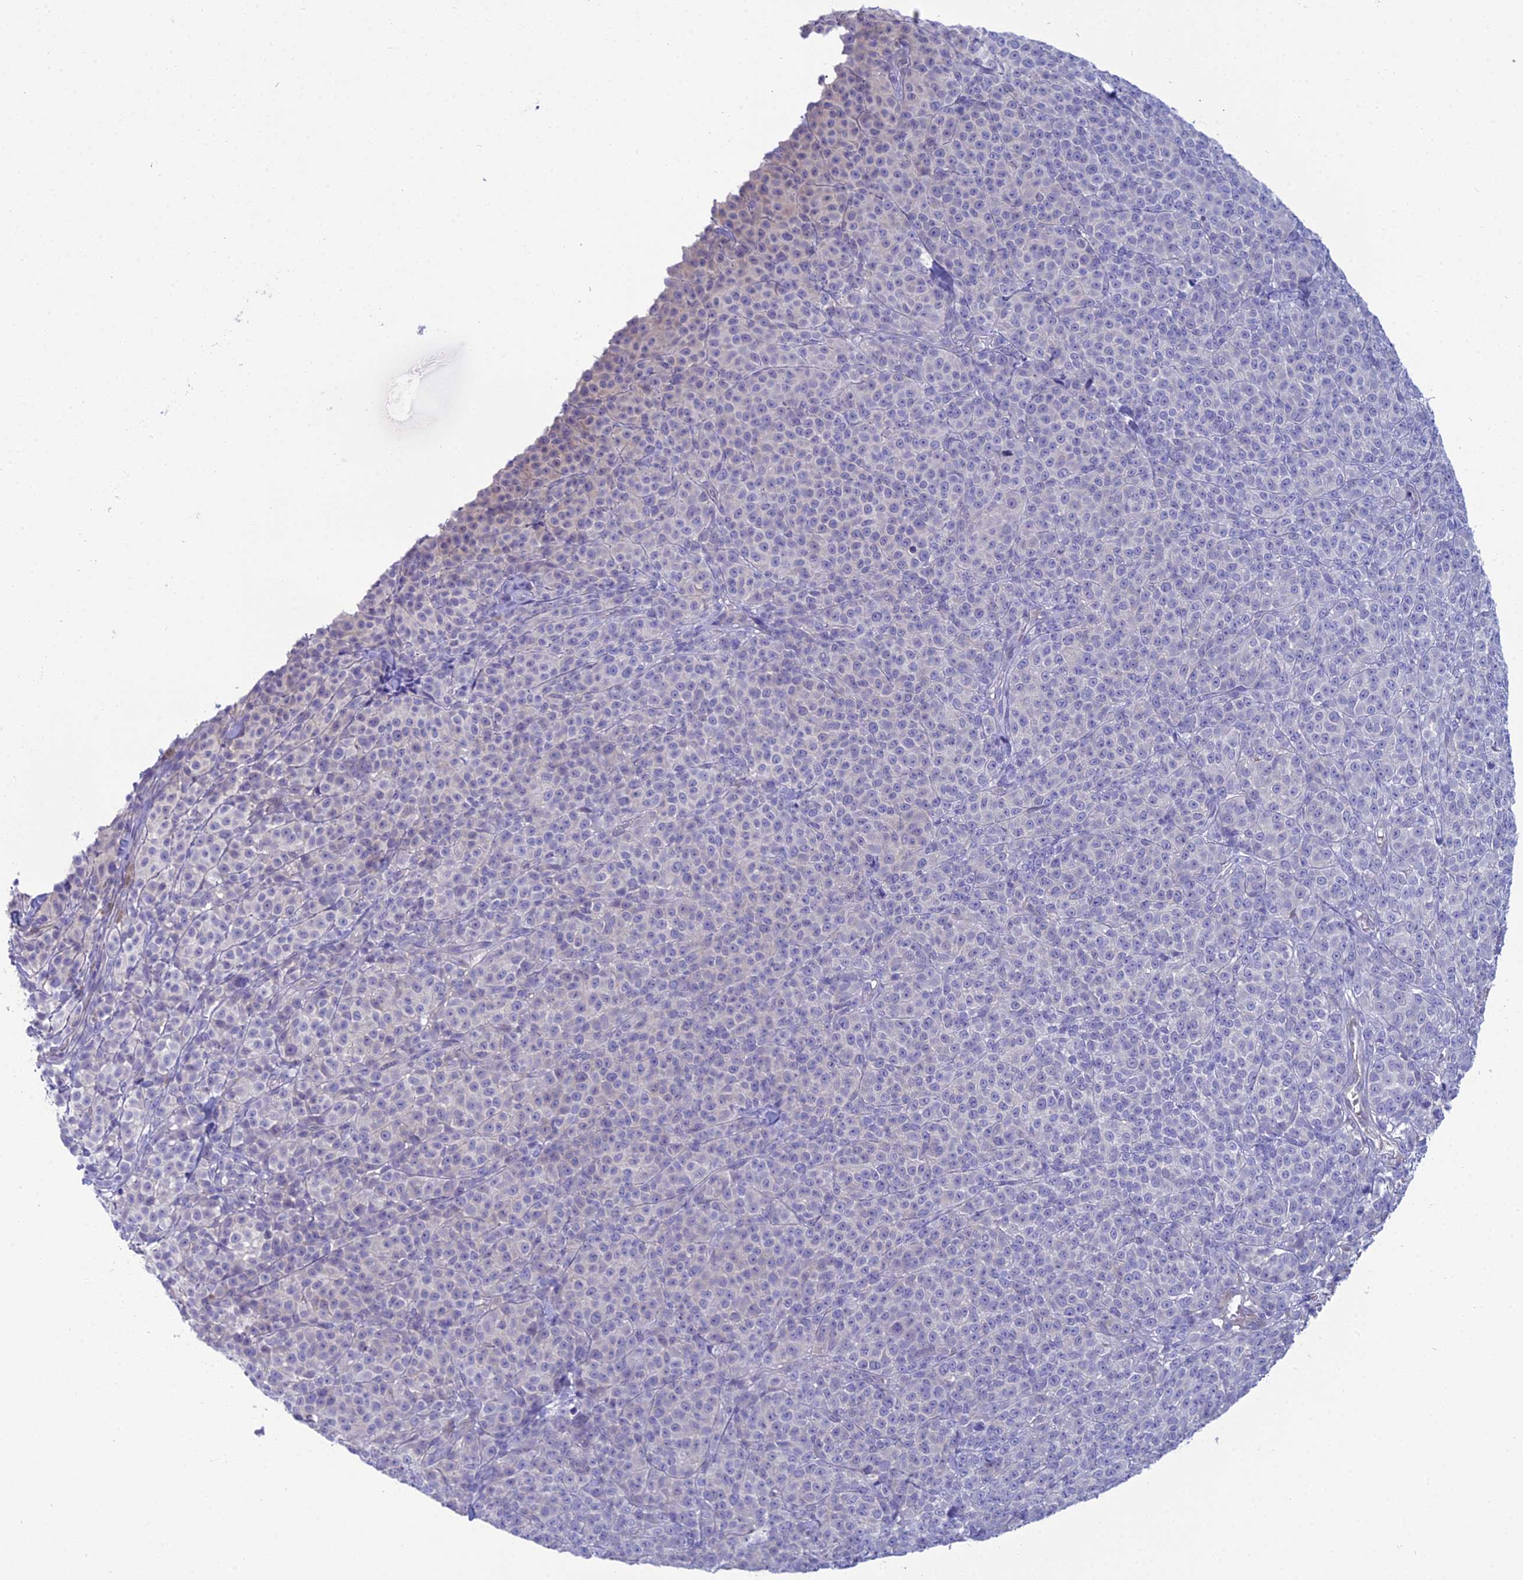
{"staining": {"intensity": "negative", "quantity": "none", "location": "none"}, "tissue": "melanoma", "cell_type": "Tumor cells", "image_type": "cancer", "snomed": [{"axis": "morphology", "description": "Normal tissue, NOS"}, {"axis": "morphology", "description": "Malignant melanoma, NOS"}, {"axis": "topography", "description": "Skin"}], "caption": "Malignant melanoma was stained to show a protein in brown. There is no significant expression in tumor cells.", "gene": "GNPNAT1", "patient": {"sex": "female", "age": 34}}